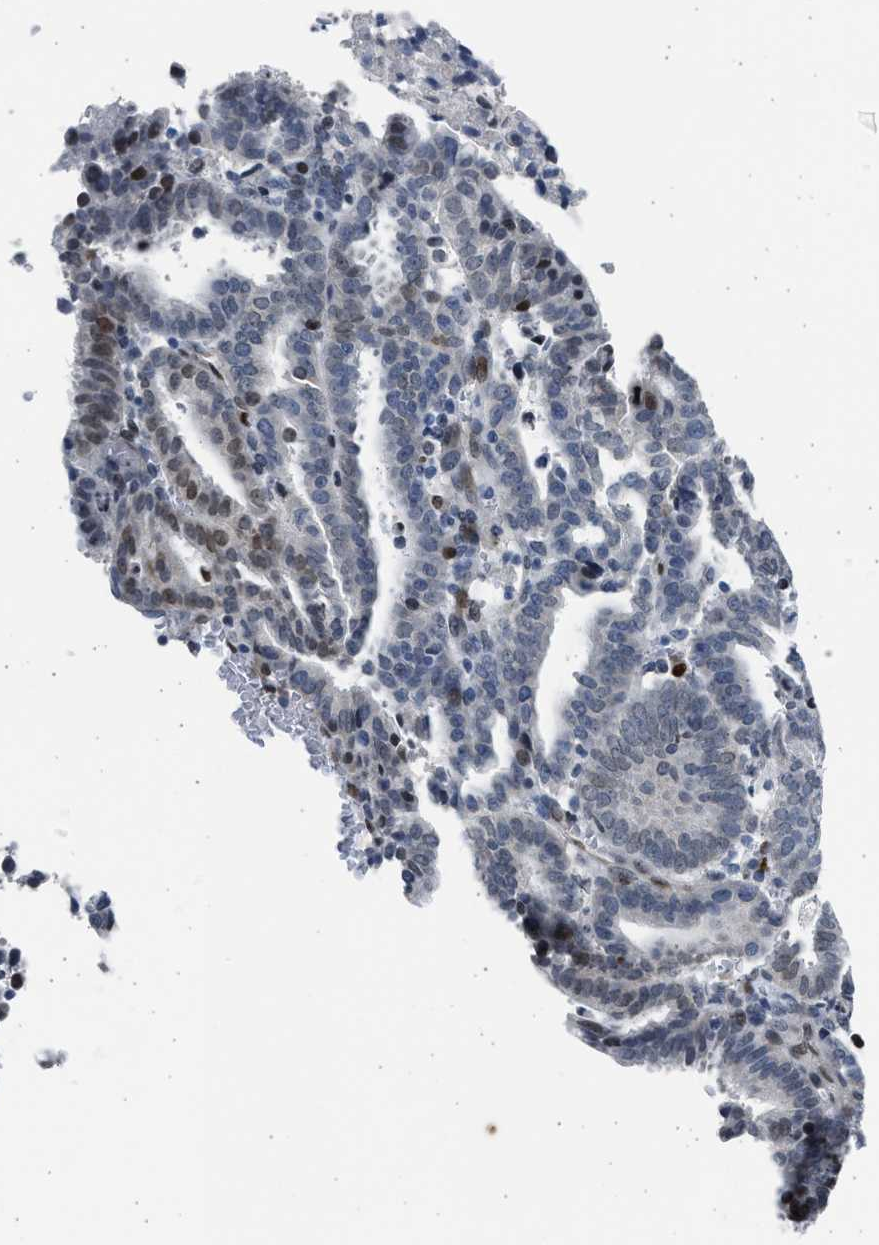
{"staining": {"intensity": "moderate", "quantity": "<25%", "location": "nuclear"}, "tissue": "endometrial cancer", "cell_type": "Tumor cells", "image_type": "cancer", "snomed": [{"axis": "morphology", "description": "Adenocarcinoma, NOS"}, {"axis": "topography", "description": "Uterus"}], "caption": "Endometrial cancer (adenocarcinoma) stained with a brown dye exhibits moderate nuclear positive expression in about <25% of tumor cells.", "gene": "HMGN3", "patient": {"sex": "female", "age": 83}}